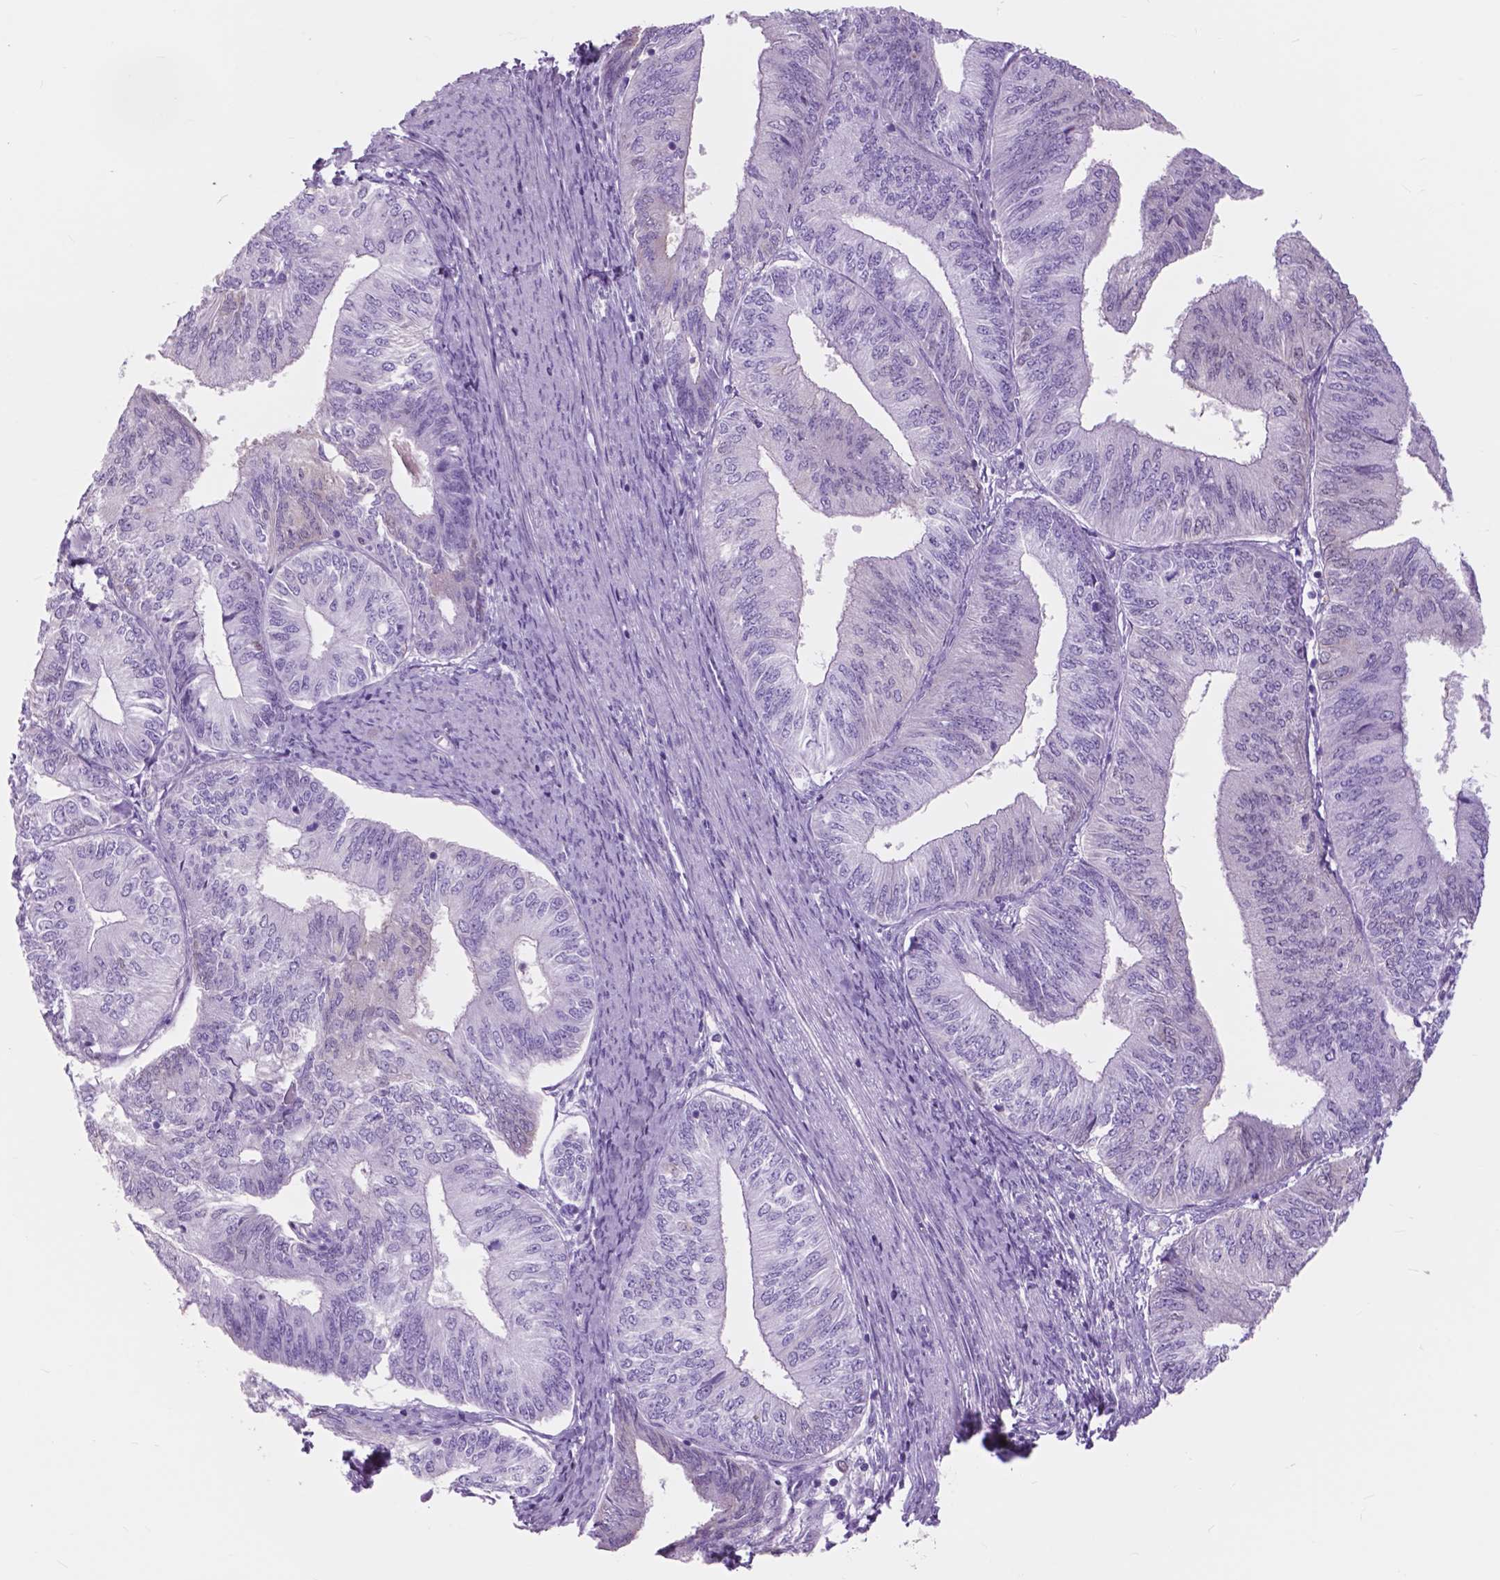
{"staining": {"intensity": "negative", "quantity": "none", "location": "none"}, "tissue": "endometrial cancer", "cell_type": "Tumor cells", "image_type": "cancer", "snomed": [{"axis": "morphology", "description": "Adenocarcinoma, NOS"}, {"axis": "topography", "description": "Endometrium"}], "caption": "Tumor cells are negative for brown protein staining in endometrial adenocarcinoma.", "gene": "FXYD2", "patient": {"sex": "female", "age": 58}}